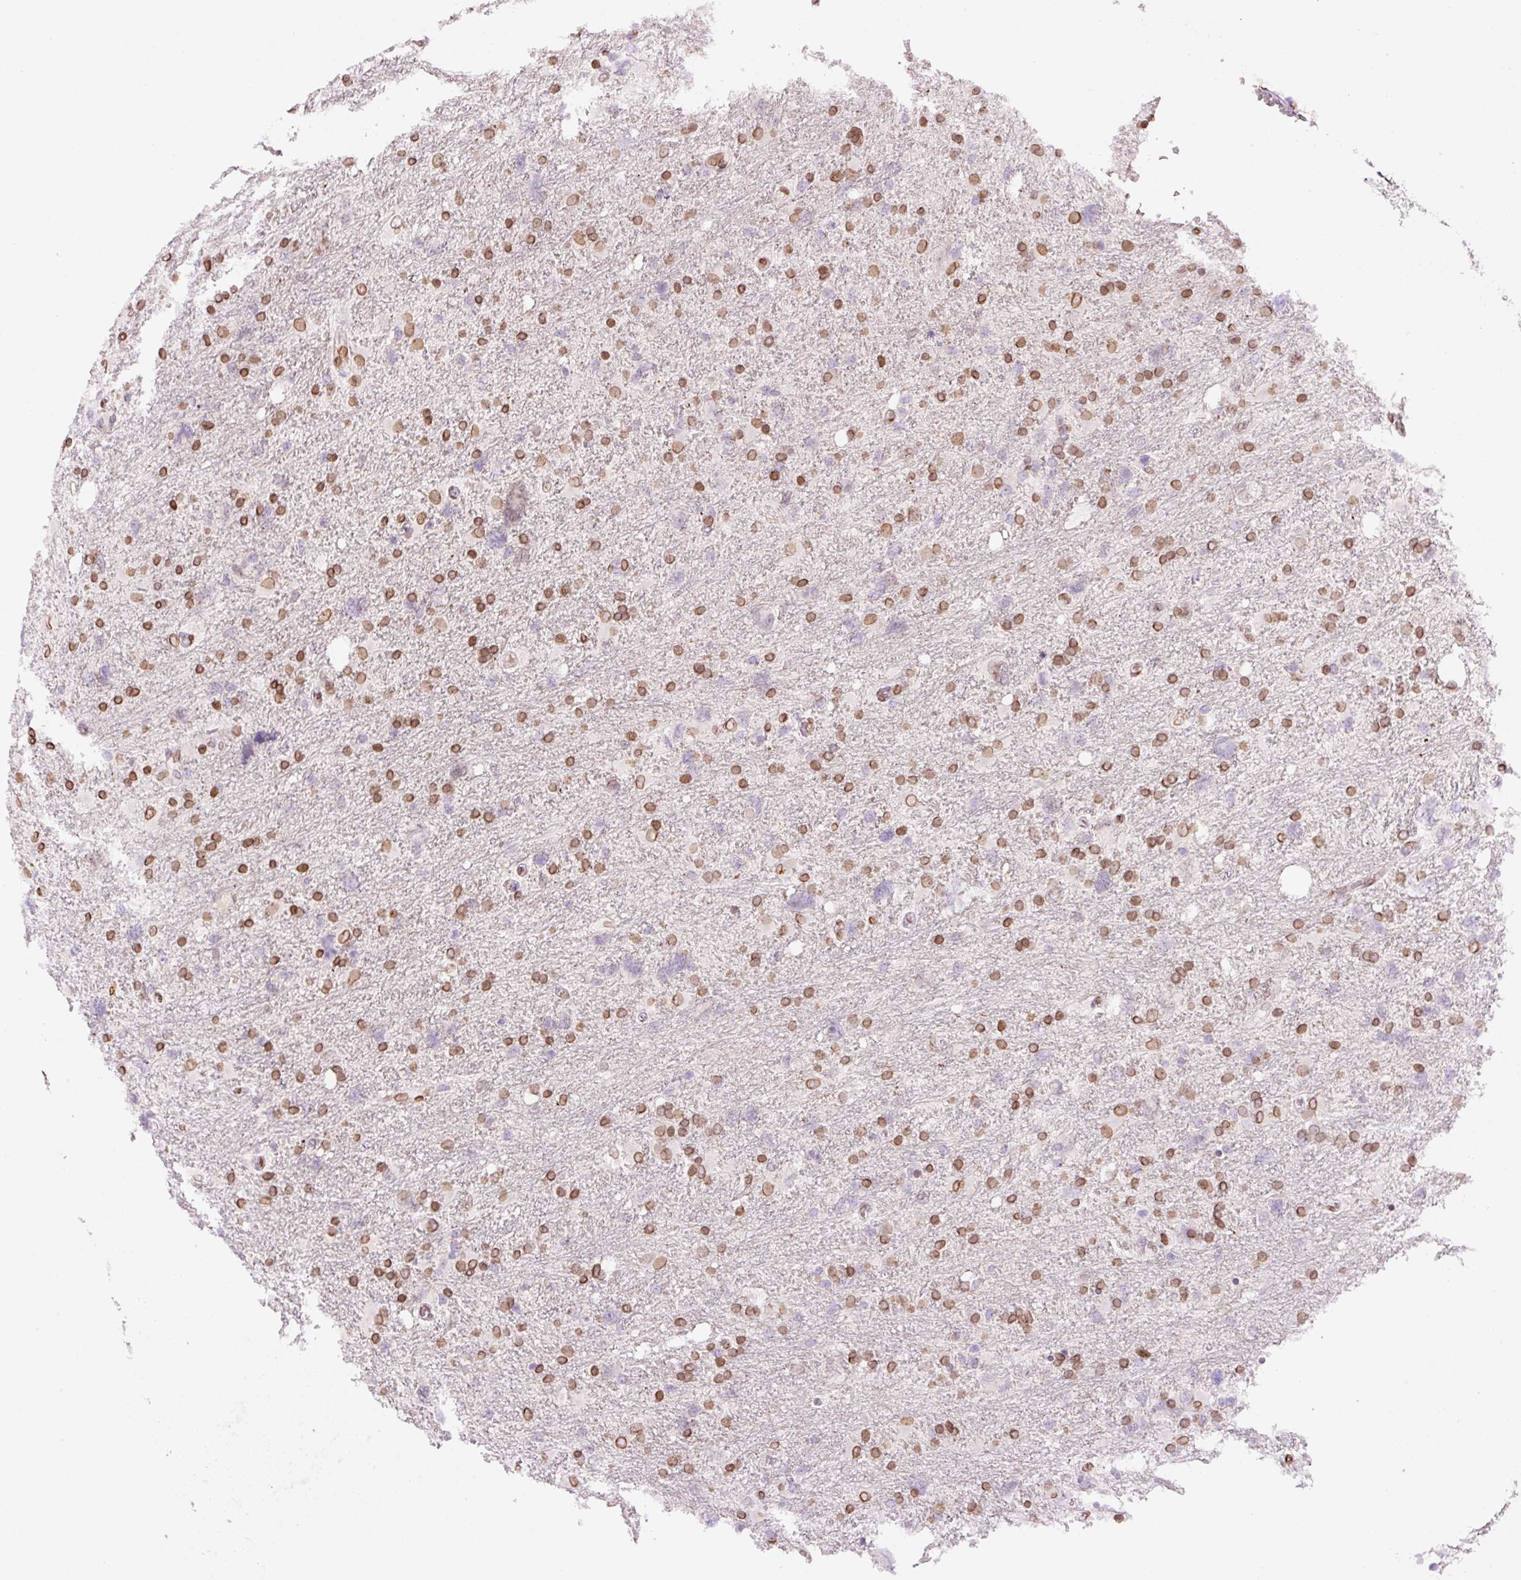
{"staining": {"intensity": "moderate", "quantity": "25%-75%", "location": "cytoplasmic/membranous,nuclear"}, "tissue": "glioma", "cell_type": "Tumor cells", "image_type": "cancer", "snomed": [{"axis": "morphology", "description": "Glioma, malignant, High grade"}, {"axis": "topography", "description": "Brain"}], "caption": "IHC image of glioma stained for a protein (brown), which reveals medium levels of moderate cytoplasmic/membranous and nuclear staining in approximately 25%-75% of tumor cells.", "gene": "ZNF224", "patient": {"sex": "male", "age": 61}}